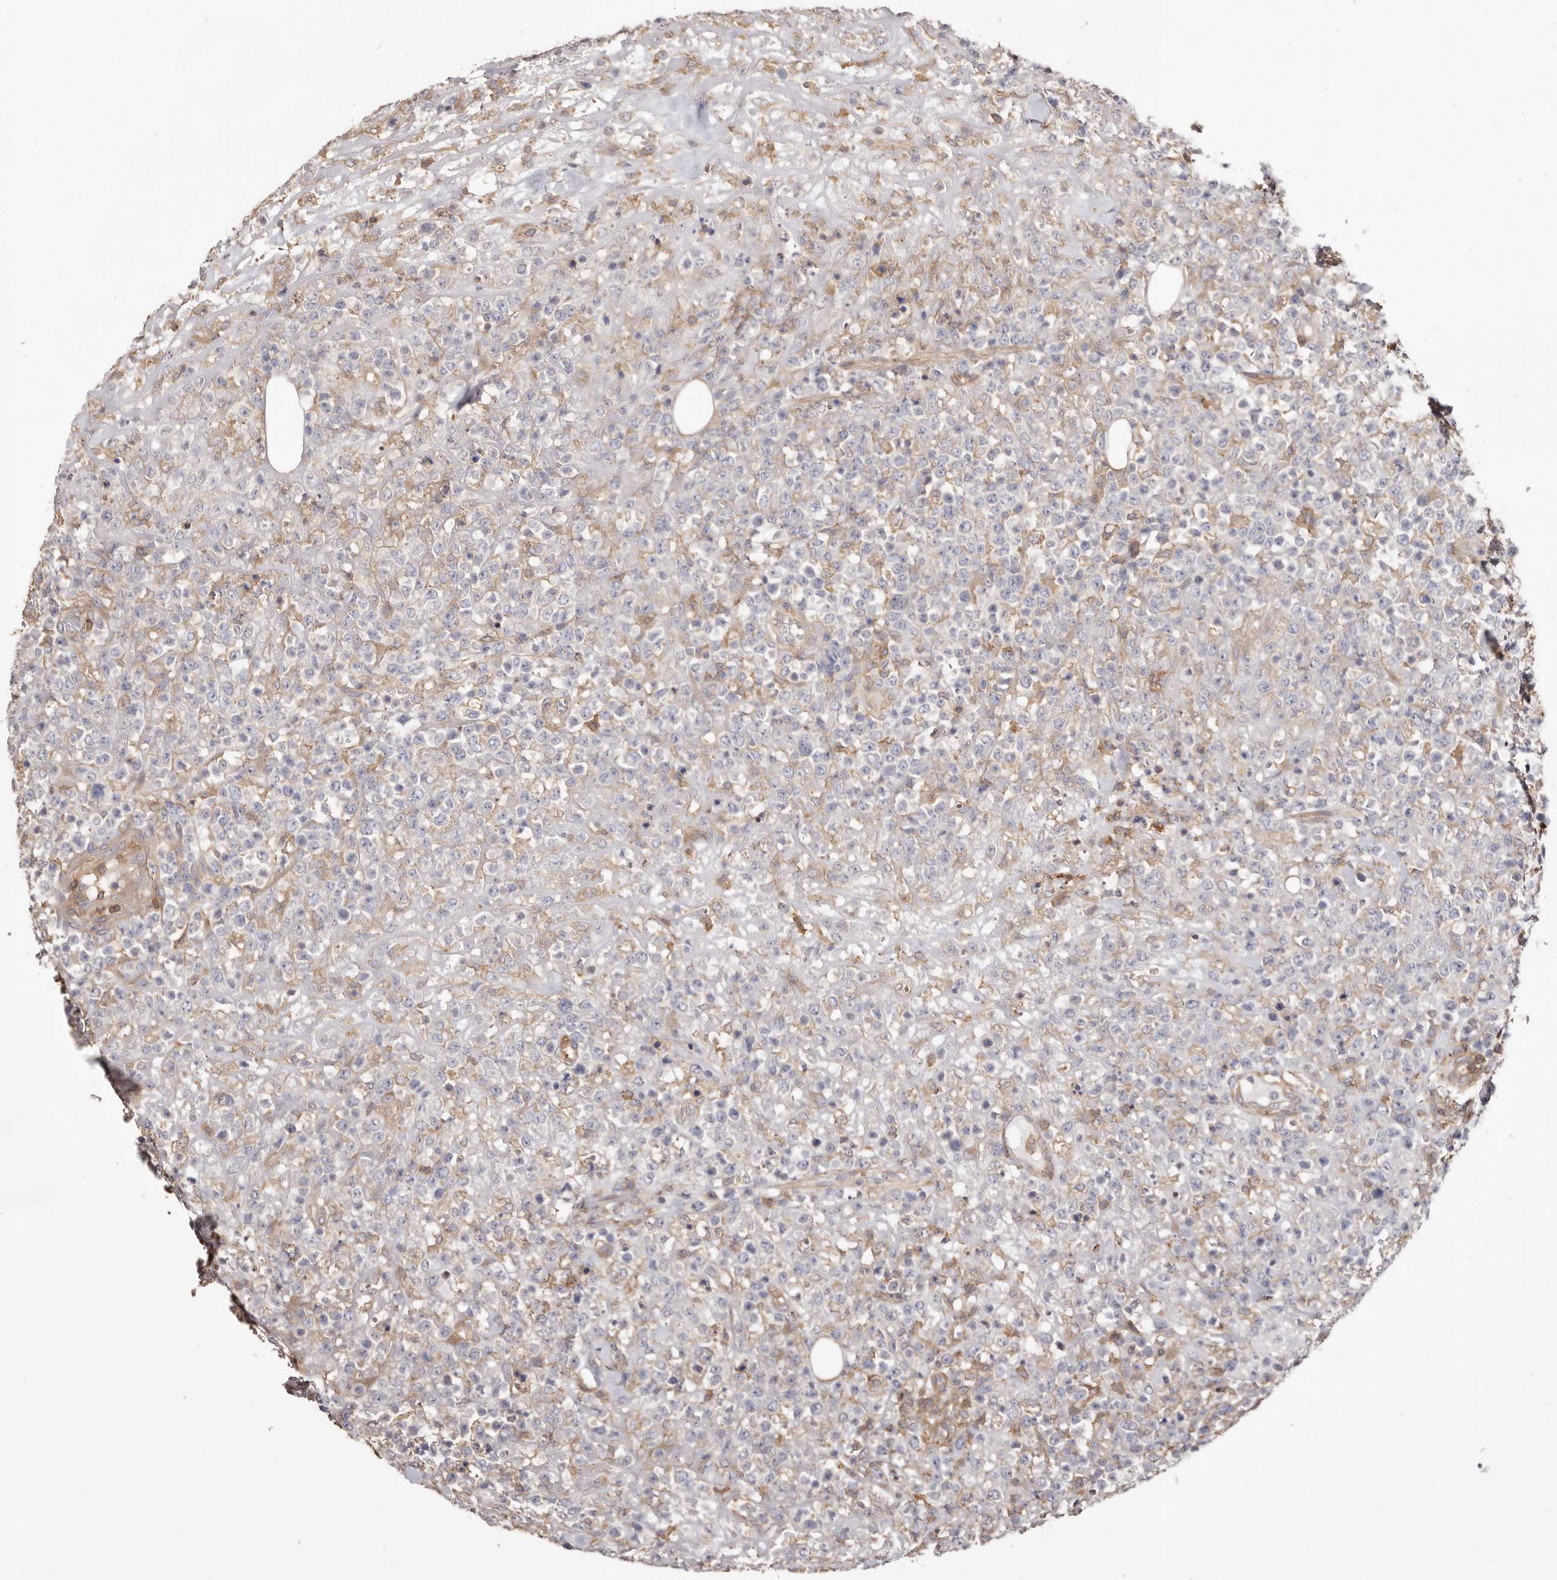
{"staining": {"intensity": "negative", "quantity": "none", "location": "none"}, "tissue": "lymphoma", "cell_type": "Tumor cells", "image_type": "cancer", "snomed": [{"axis": "morphology", "description": "Malignant lymphoma, non-Hodgkin's type, High grade"}, {"axis": "topography", "description": "Colon"}], "caption": "Tumor cells are negative for protein expression in human lymphoma. (DAB (3,3'-diaminobenzidine) IHC with hematoxylin counter stain).", "gene": "LRRC25", "patient": {"sex": "female", "age": 53}}